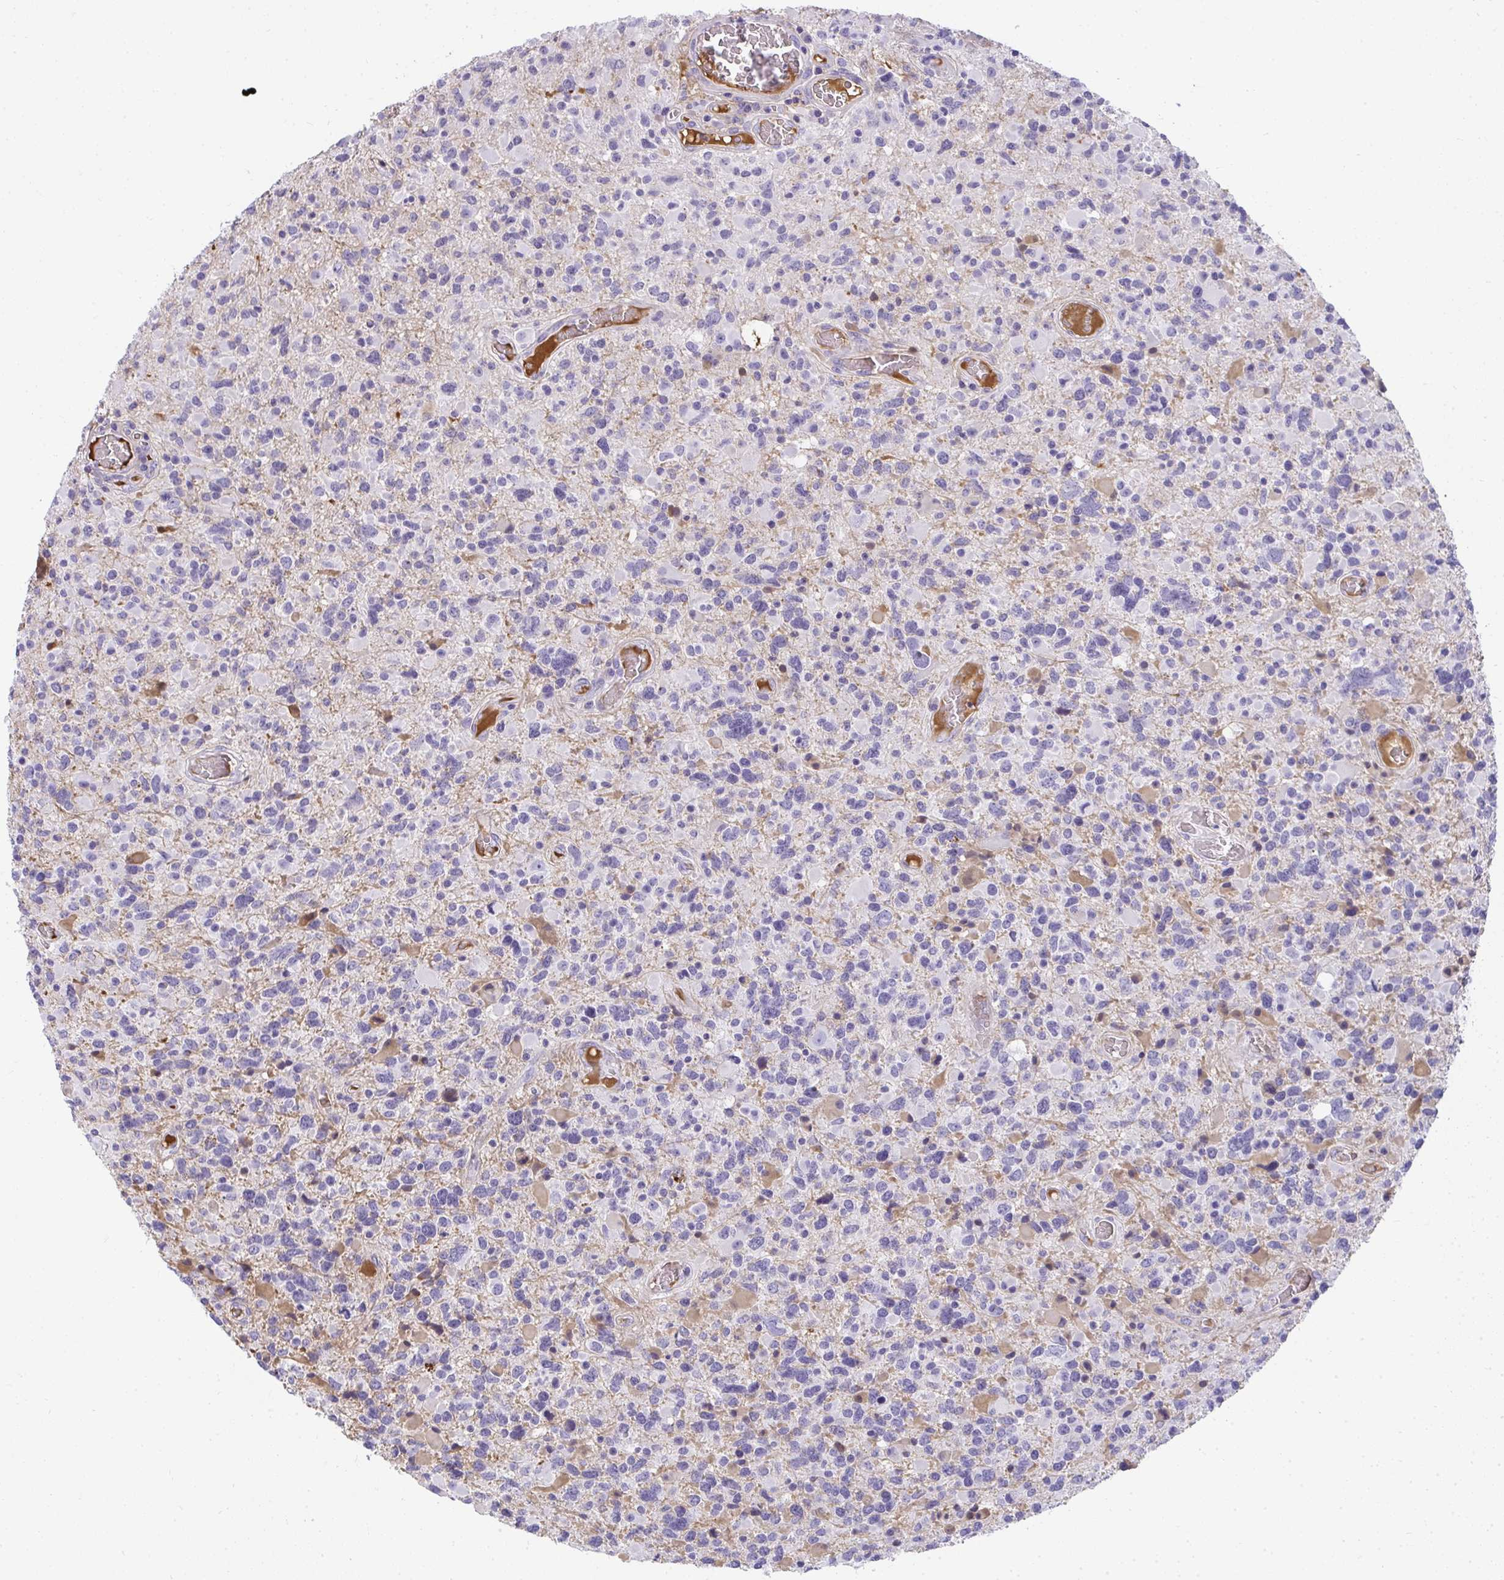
{"staining": {"intensity": "negative", "quantity": "none", "location": "none"}, "tissue": "glioma", "cell_type": "Tumor cells", "image_type": "cancer", "snomed": [{"axis": "morphology", "description": "Glioma, malignant, High grade"}, {"axis": "topography", "description": "Brain"}], "caption": "DAB immunohistochemical staining of glioma reveals no significant expression in tumor cells.", "gene": "ZSWIM3", "patient": {"sex": "female", "age": 40}}